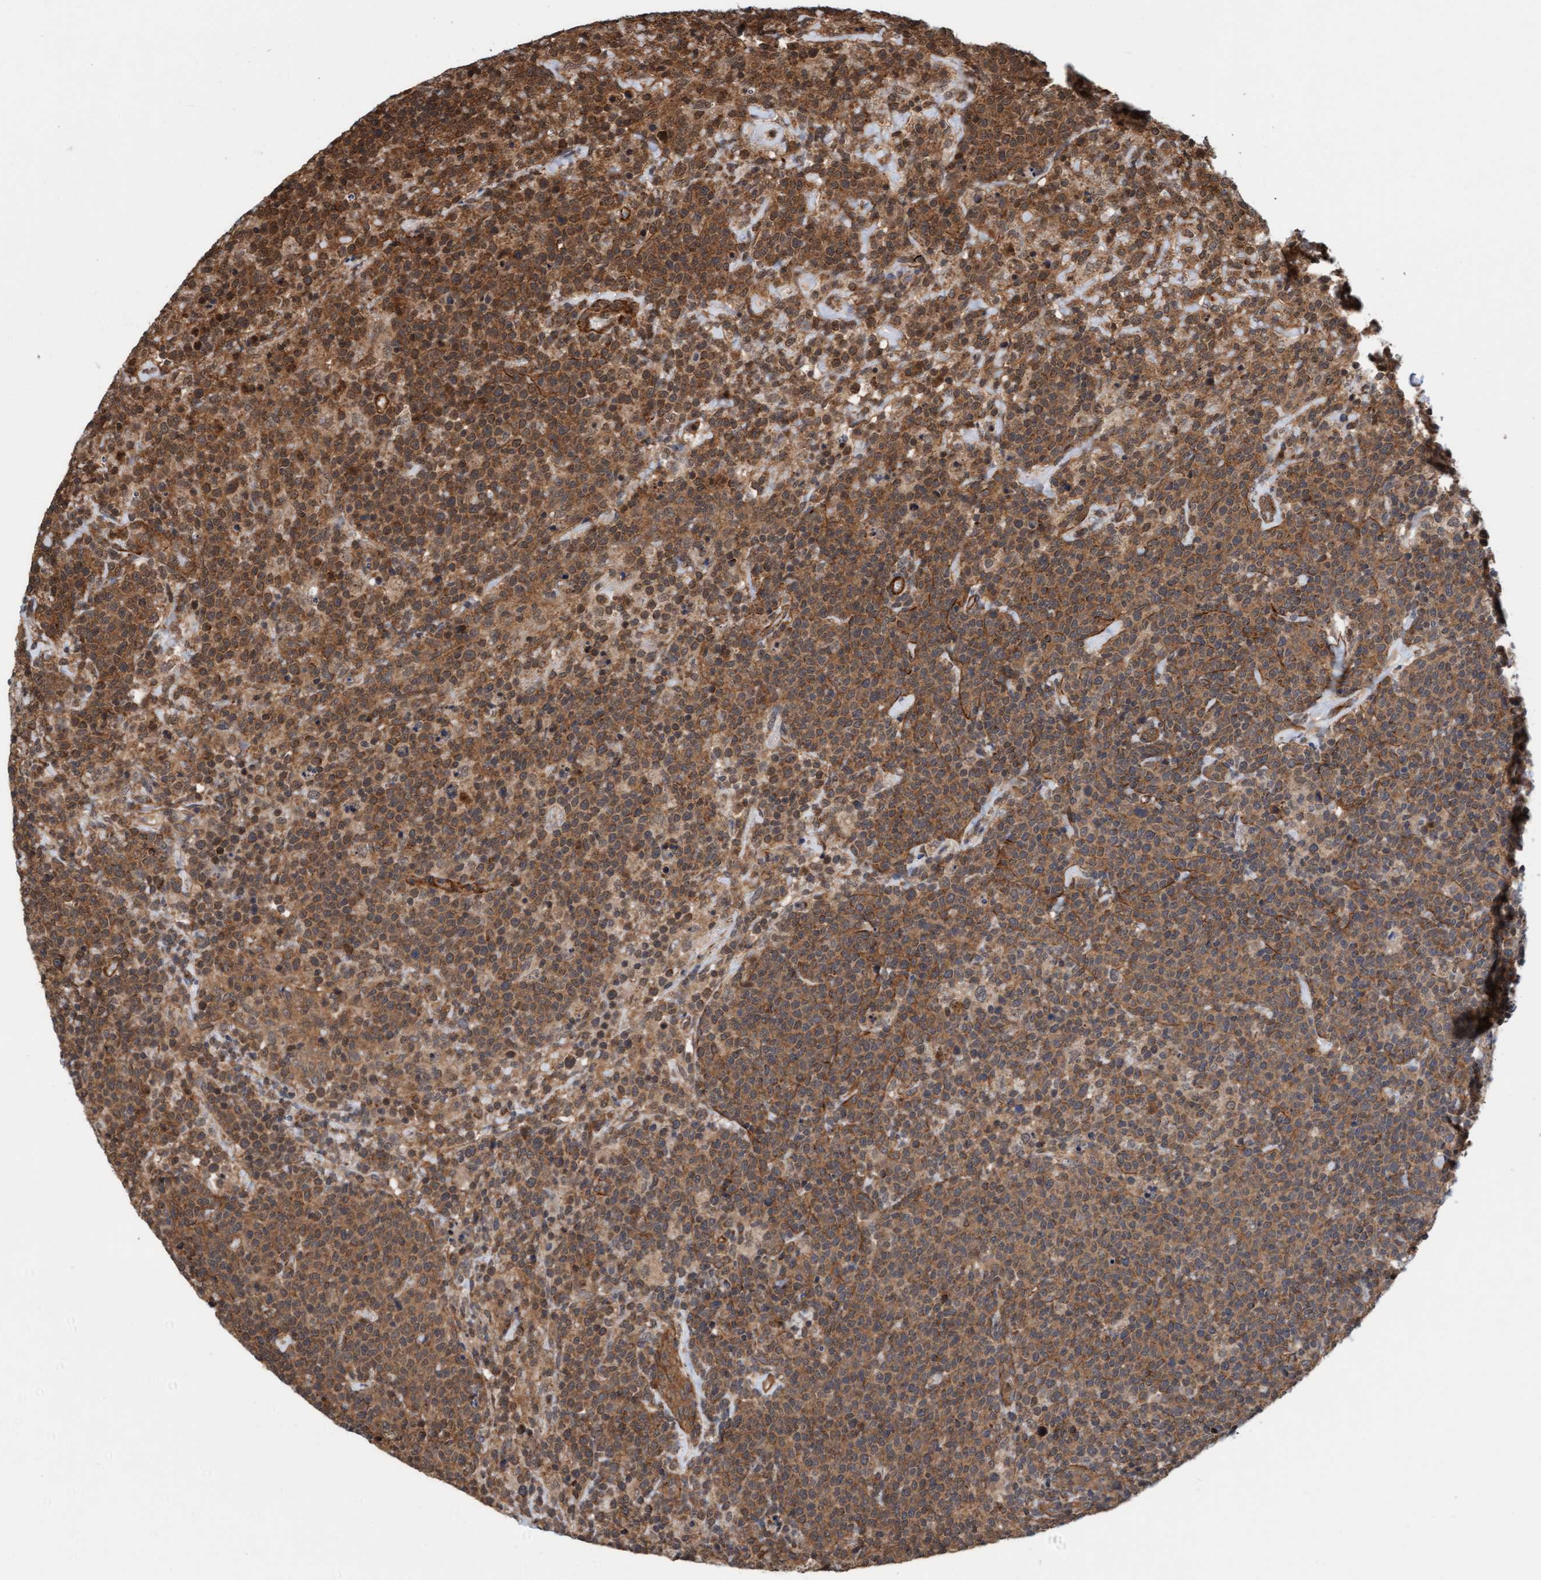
{"staining": {"intensity": "moderate", "quantity": ">75%", "location": "cytoplasmic/membranous,nuclear"}, "tissue": "lymphoma", "cell_type": "Tumor cells", "image_type": "cancer", "snomed": [{"axis": "morphology", "description": "Malignant lymphoma, non-Hodgkin's type, High grade"}, {"axis": "topography", "description": "Lymph node"}], "caption": "Immunohistochemistry (IHC) image of human lymphoma stained for a protein (brown), which exhibits medium levels of moderate cytoplasmic/membranous and nuclear staining in approximately >75% of tumor cells.", "gene": "STXBP4", "patient": {"sex": "male", "age": 61}}